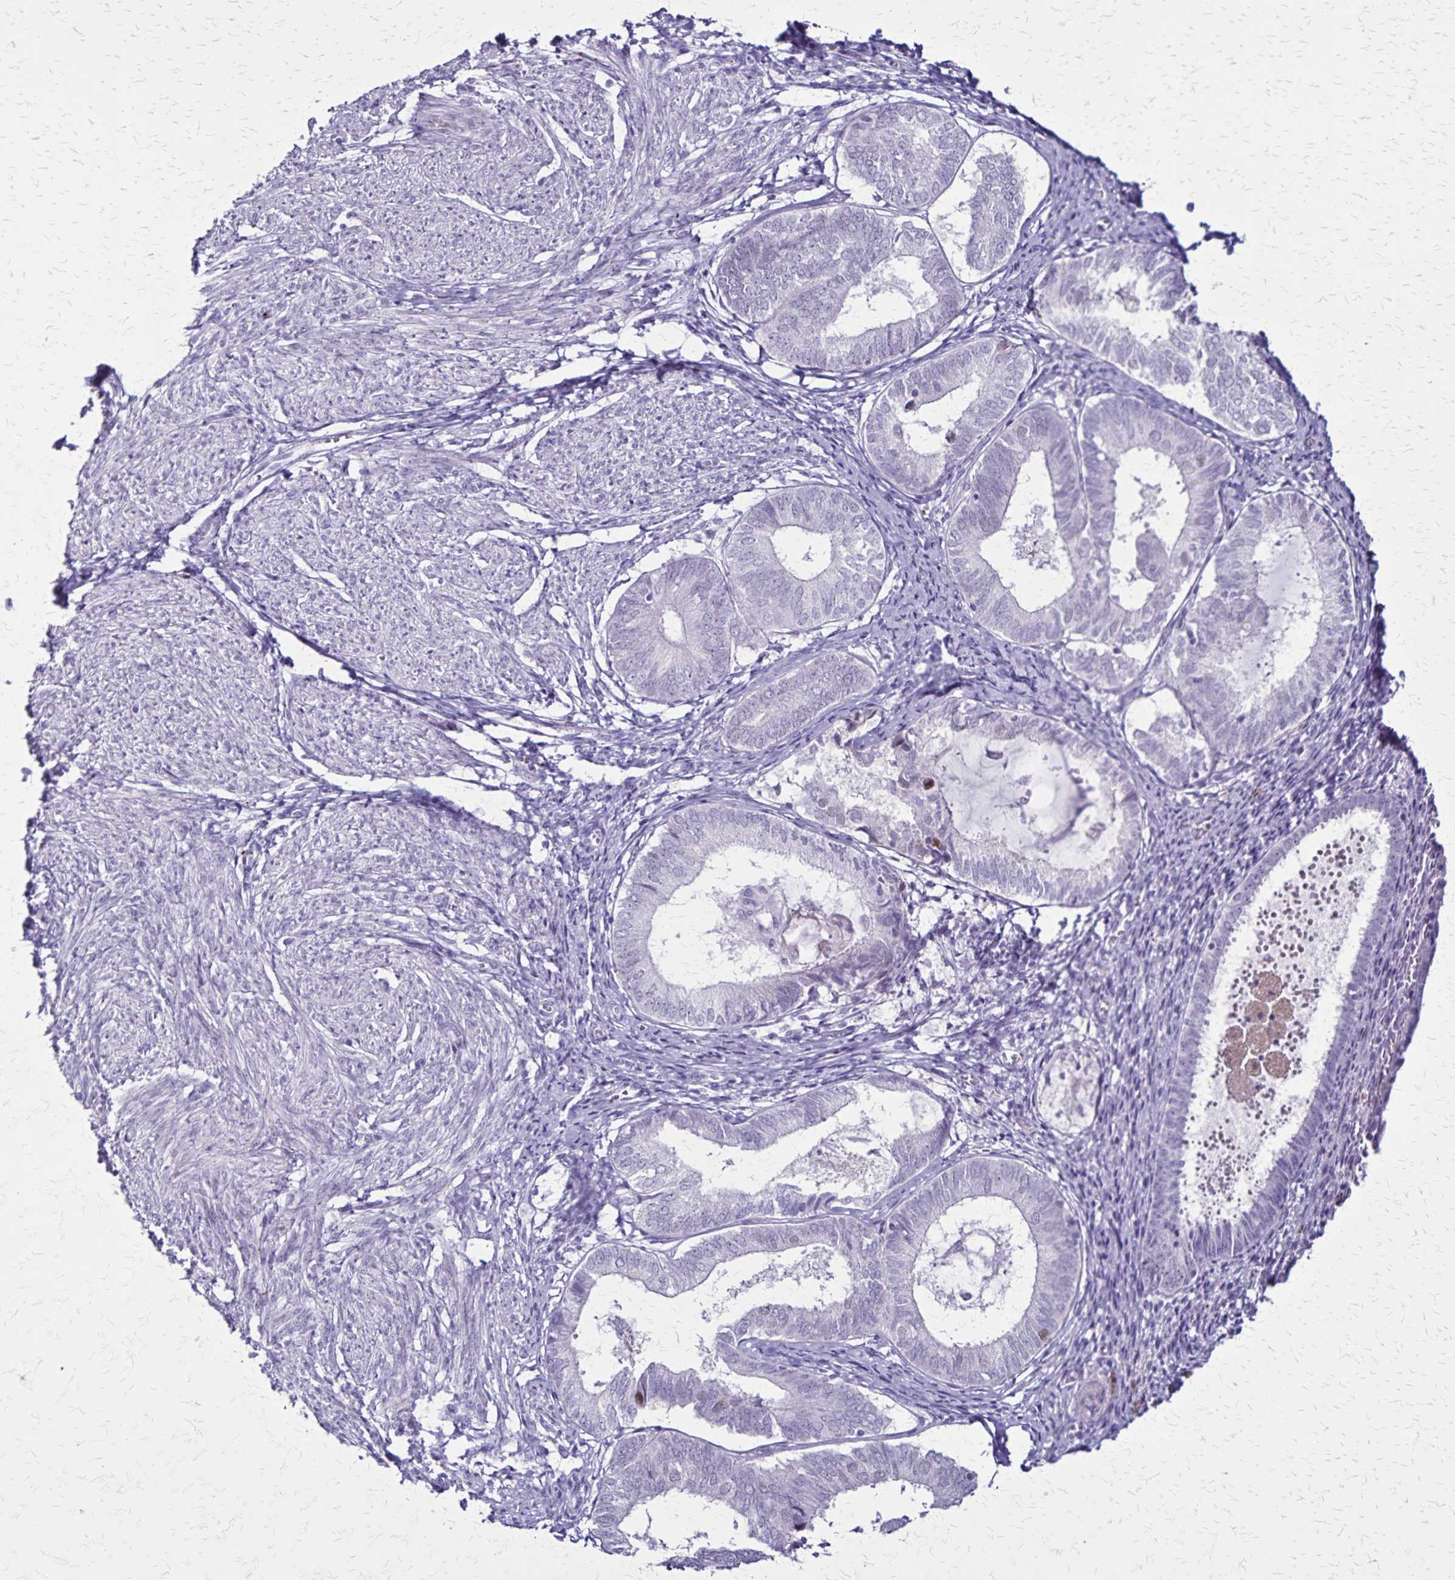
{"staining": {"intensity": "negative", "quantity": "none", "location": "none"}, "tissue": "endometrium", "cell_type": "Cells in endometrial stroma", "image_type": "normal", "snomed": [{"axis": "morphology", "description": "Normal tissue, NOS"}, {"axis": "topography", "description": "Endometrium"}], "caption": "This is a micrograph of immunohistochemistry staining of normal endometrium, which shows no positivity in cells in endometrial stroma.", "gene": "OR51B5", "patient": {"sex": "female", "age": 50}}